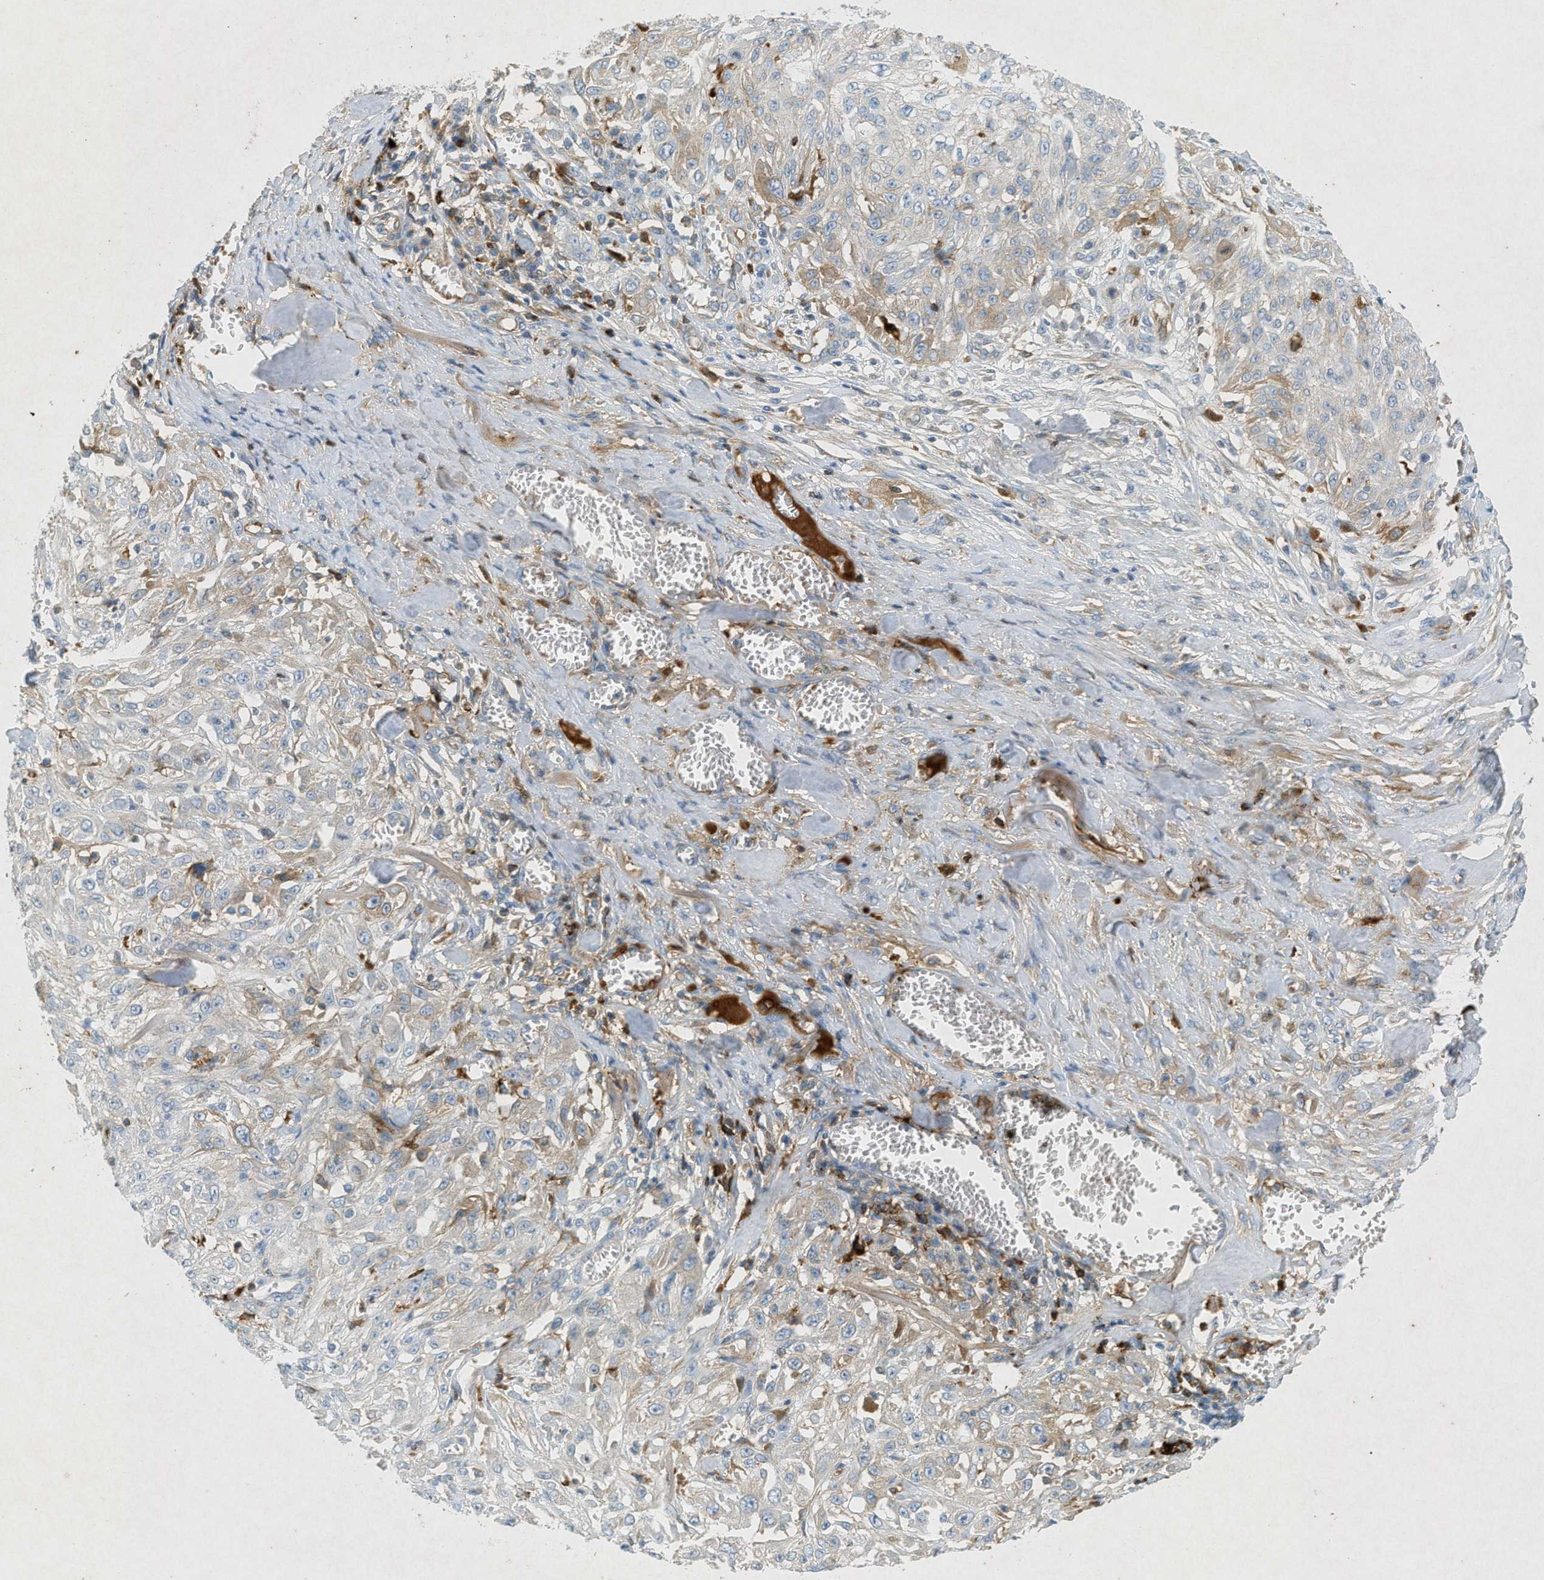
{"staining": {"intensity": "weak", "quantity": "25%-75%", "location": "cytoplasmic/membranous"}, "tissue": "skin cancer", "cell_type": "Tumor cells", "image_type": "cancer", "snomed": [{"axis": "morphology", "description": "Squamous cell carcinoma, NOS"}, {"axis": "morphology", "description": "Squamous cell carcinoma, metastatic, NOS"}, {"axis": "topography", "description": "Skin"}, {"axis": "topography", "description": "Lymph node"}], "caption": "Approximately 25%-75% of tumor cells in human skin metastatic squamous cell carcinoma reveal weak cytoplasmic/membranous protein positivity as visualized by brown immunohistochemical staining.", "gene": "F2", "patient": {"sex": "male", "age": 75}}